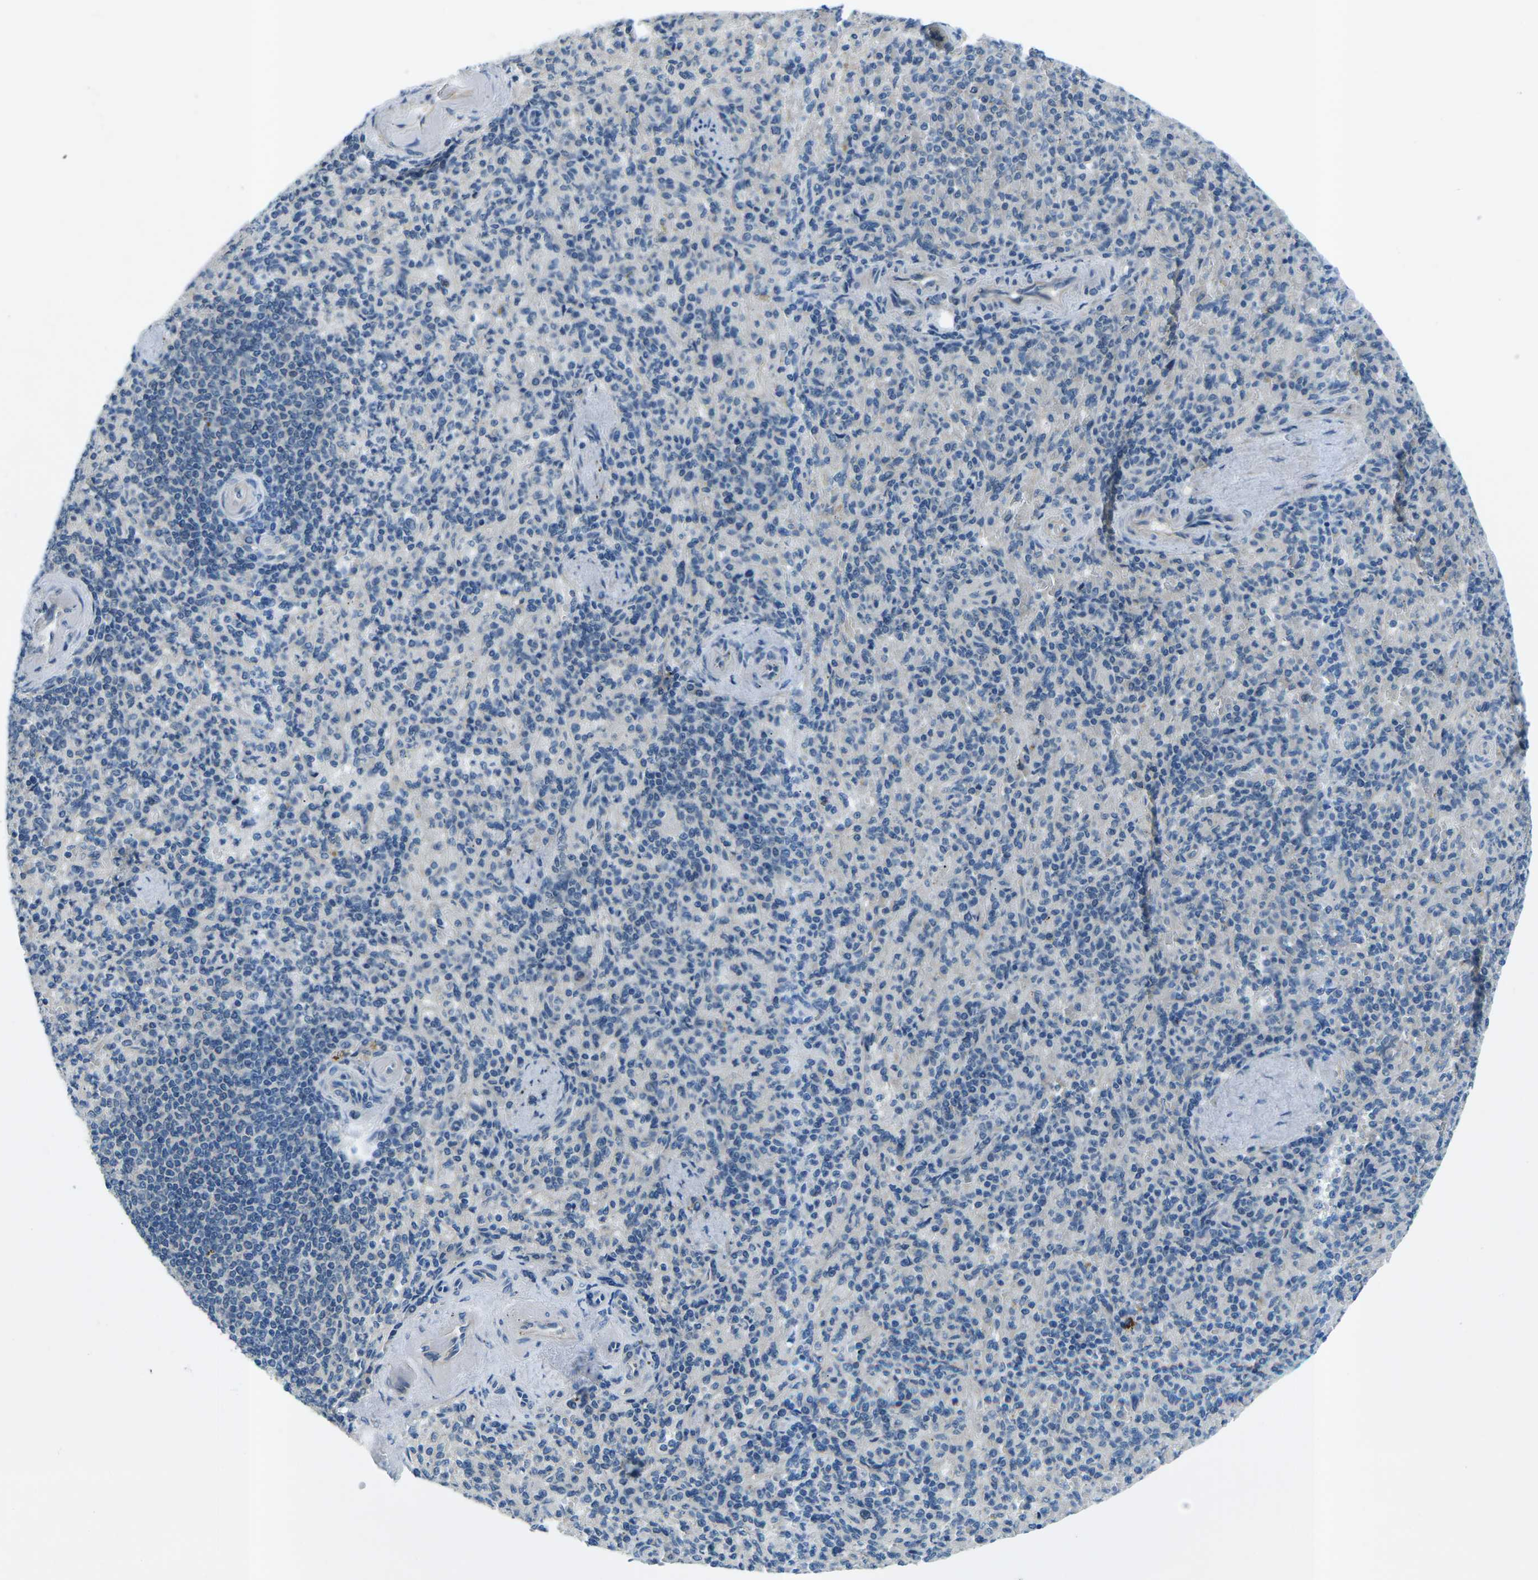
{"staining": {"intensity": "negative", "quantity": "none", "location": "none"}, "tissue": "spleen", "cell_type": "Cells in red pulp", "image_type": "normal", "snomed": [{"axis": "morphology", "description": "Normal tissue, NOS"}, {"axis": "topography", "description": "Spleen"}], "caption": "Immunohistochemistry photomicrograph of unremarkable spleen: spleen stained with DAB (3,3'-diaminobenzidine) exhibits no significant protein staining in cells in red pulp.", "gene": "CTNND1", "patient": {"sex": "female", "age": 74}}